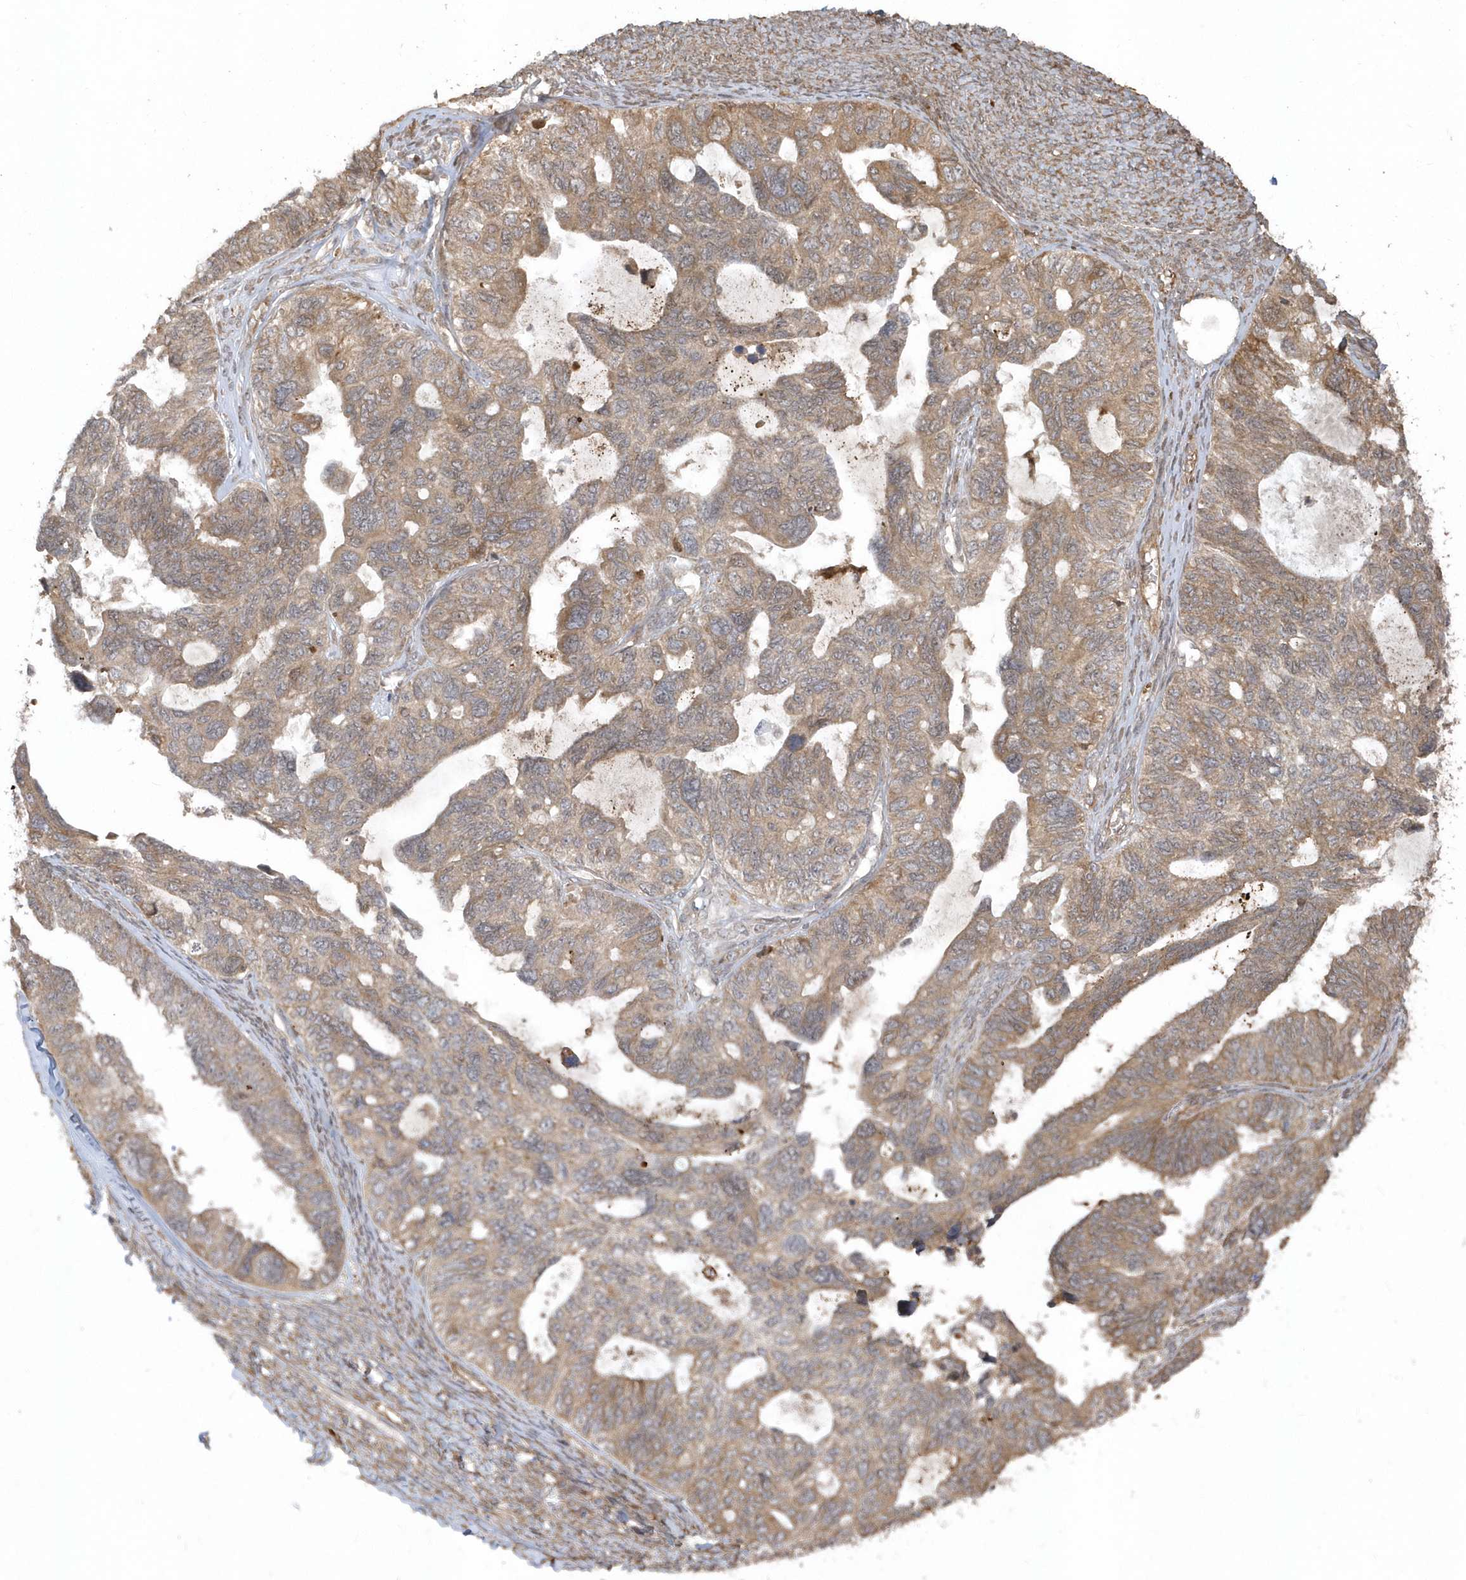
{"staining": {"intensity": "weak", "quantity": ">75%", "location": "cytoplasmic/membranous"}, "tissue": "ovarian cancer", "cell_type": "Tumor cells", "image_type": "cancer", "snomed": [{"axis": "morphology", "description": "Cystadenocarcinoma, serous, NOS"}, {"axis": "topography", "description": "Ovary"}], "caption": "Immunohistochemistry (DAB) staining of human ovarian cancer displays weak cytoplasmic/membranous protein positivity in about >75% of tumor cells.", "gene": "HERPUD1", "patient": {"sex": "female", "age": 79}}